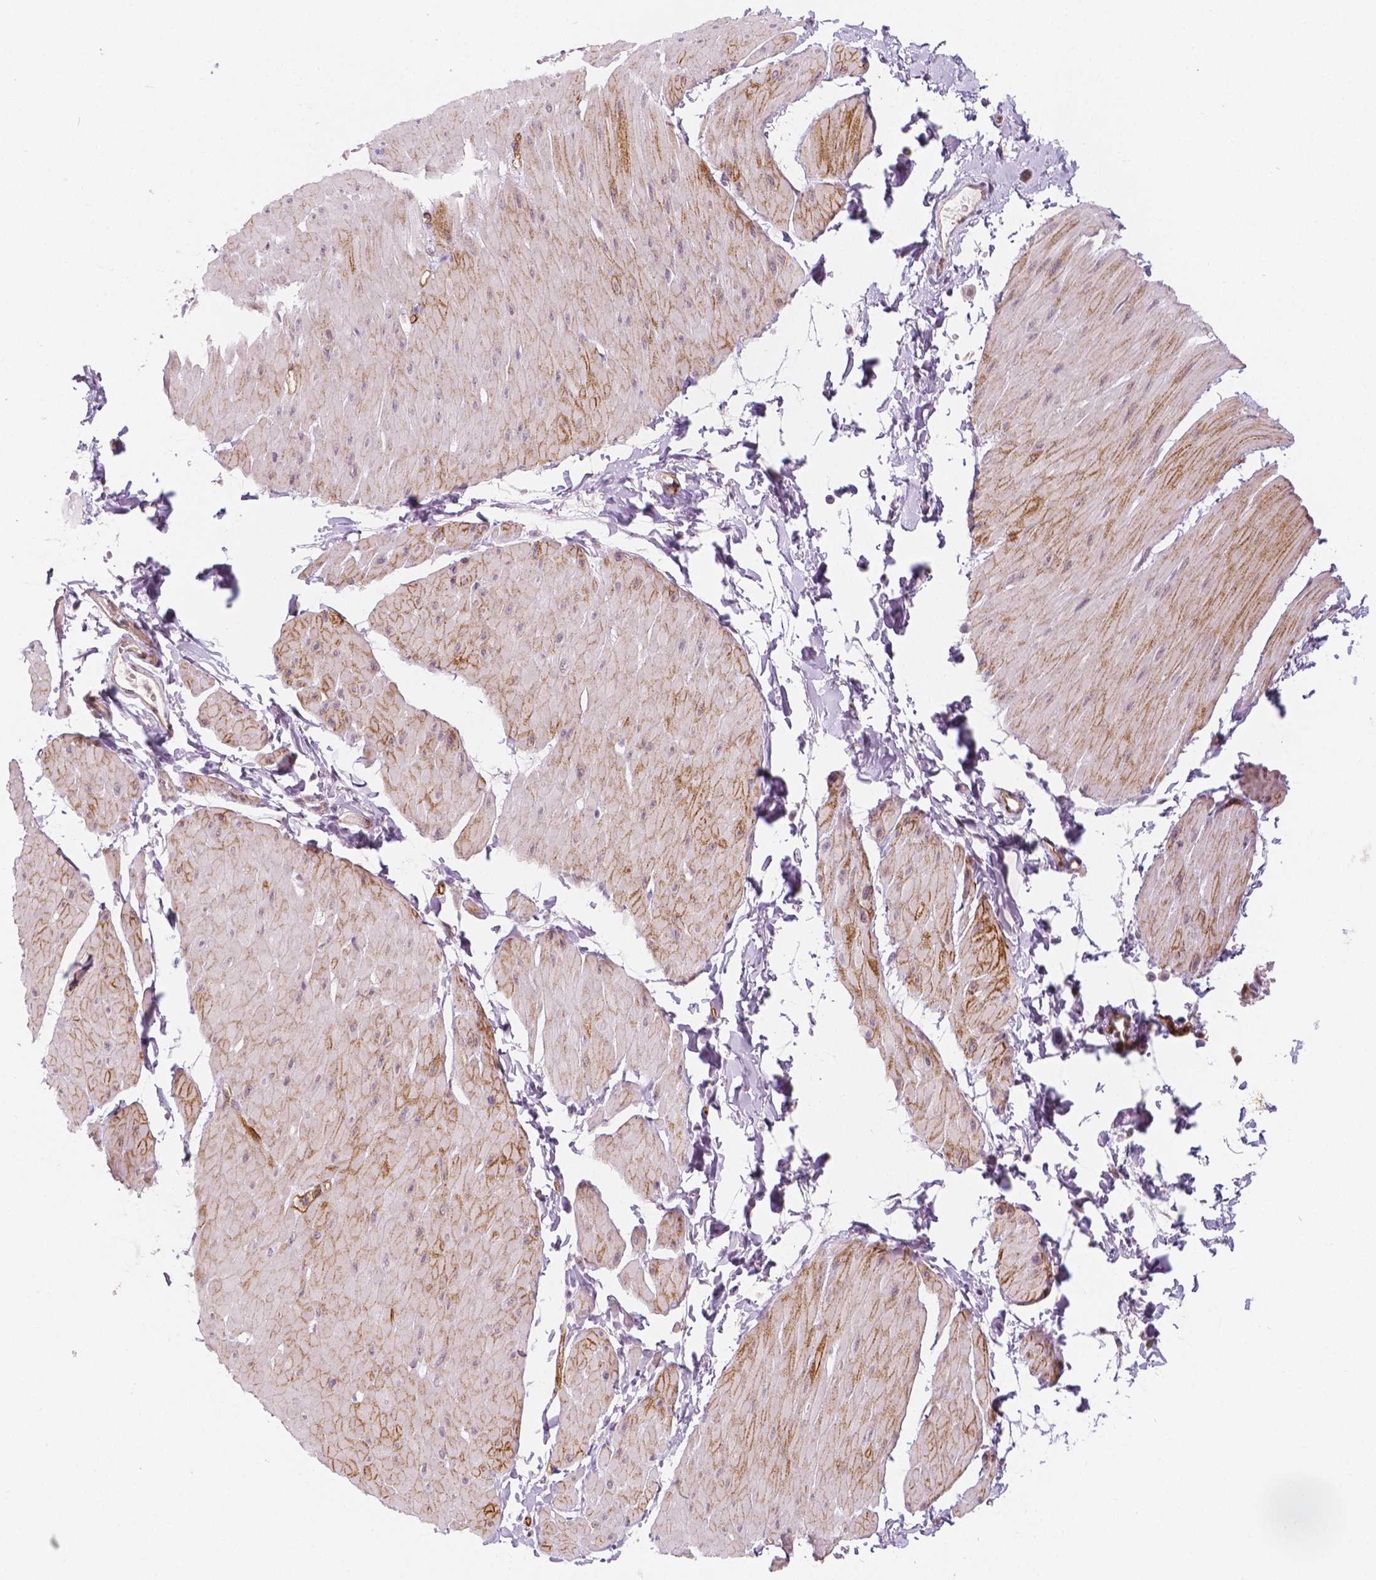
{"staining": {"intensity": "negative", "quantity": "none", "location": "none"}, "tissue": "adipose tissue", "cell_type": "Adipocytes", "image_type": "normal", "snomed": [{"axis": "morphology", "description": "Normal tissue, NOS"}, {"axis": "topography", "description": "Smooth muscle"}, {"axis": "topography", "description": "Peripheral nerve tissue"}], "caption": "High power microscopy photomicrograph of an IHC photomicrograph of unremarkable adipose tissue, revealing no significant positivity in adipocytes.", "gene": "KDM5B", "patient": {"sex": "male", "age": 58}}